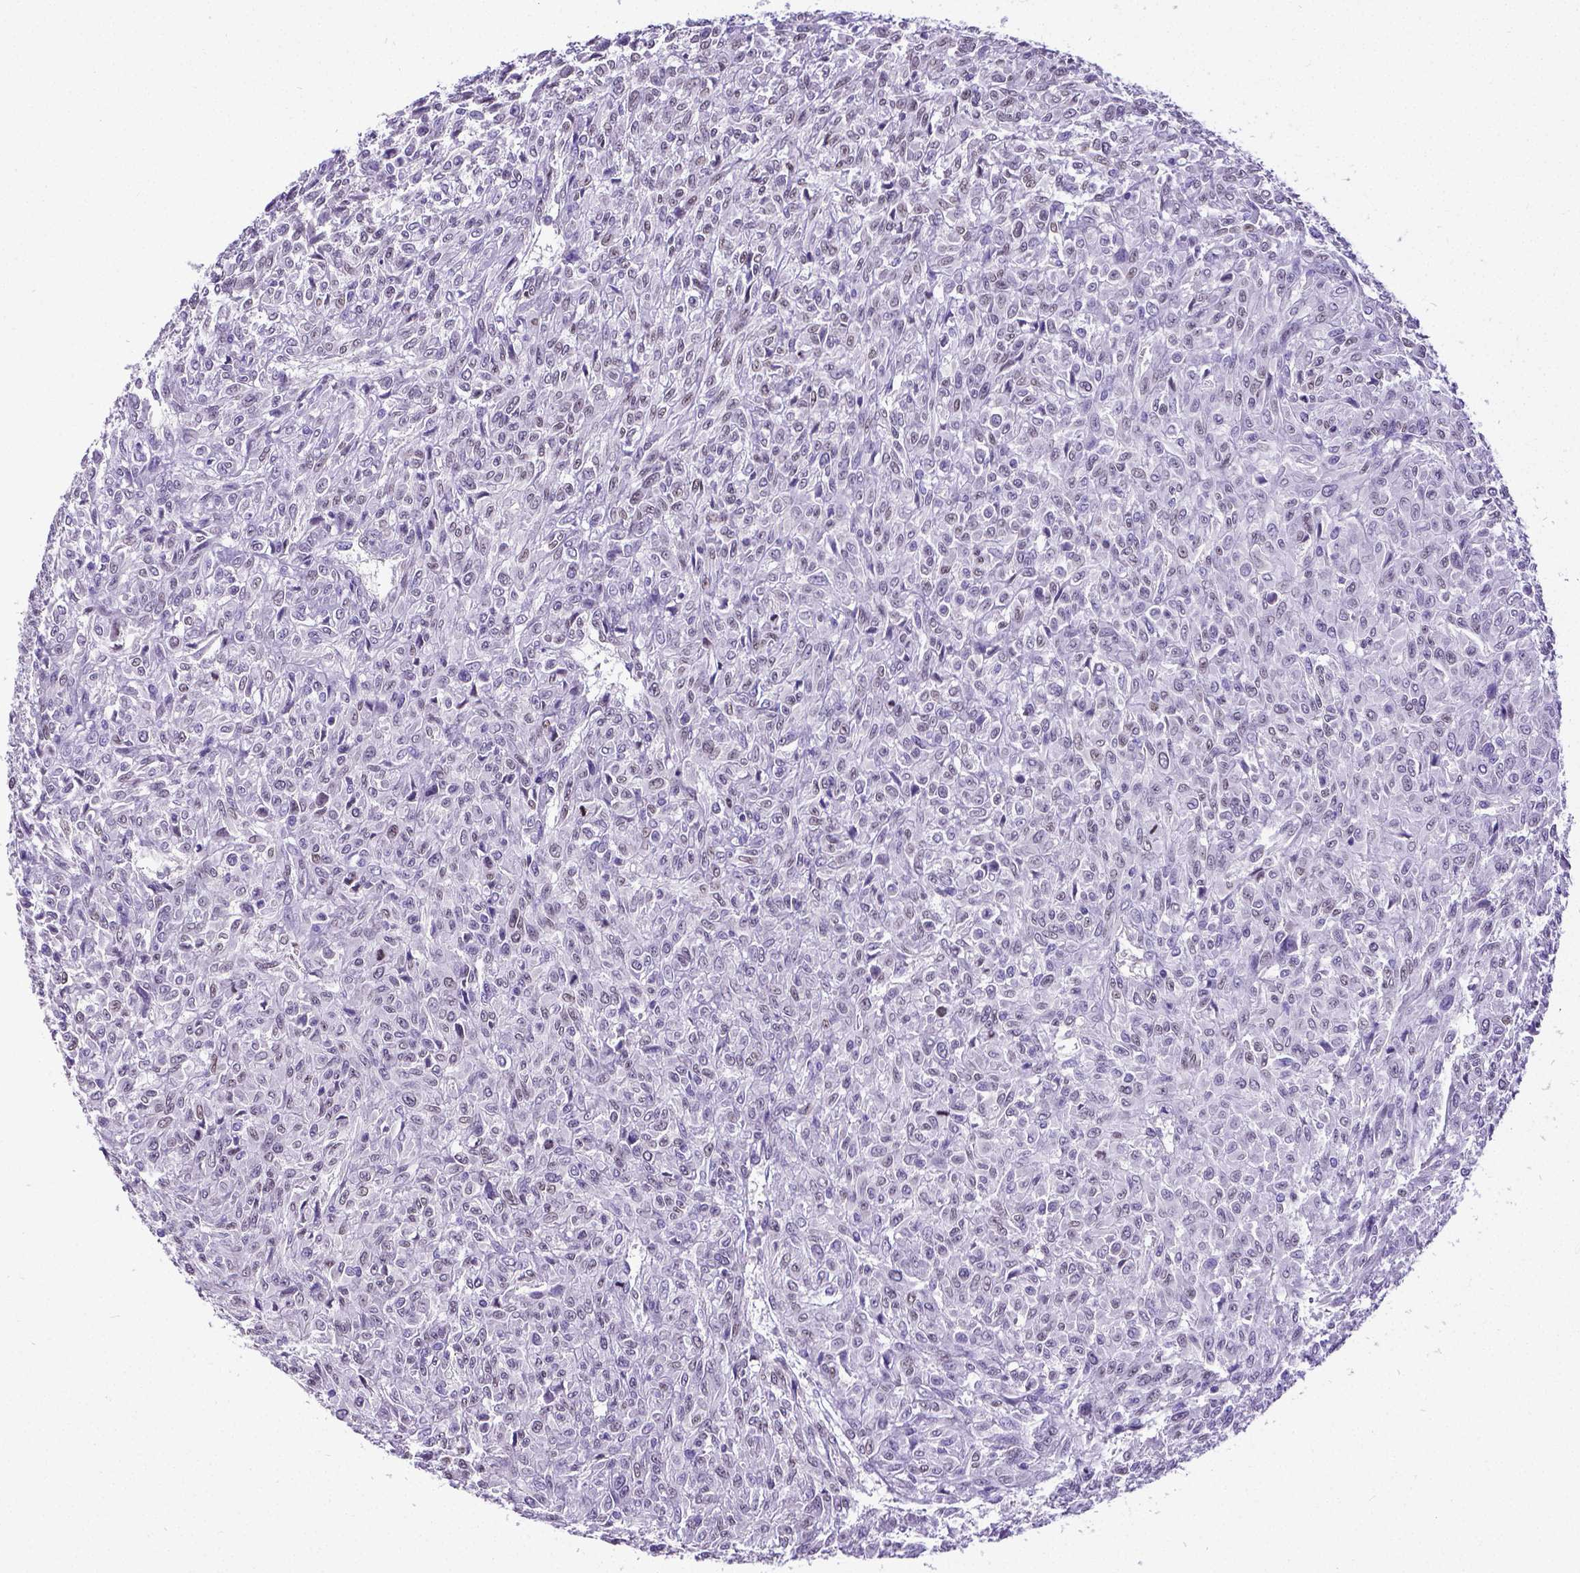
{"staining": {"intensity": "negative", "quantity": "none", "location": "none"}, "tissue": "renal cancer", "cell_type": "Tumor cells", "image_type": "cancer", "snomed": [{"axis": "morphology", "description": "Adenocarcinoma, NOS"}, {"axis": "topography", "description": "Kidney"}], "caption": "Tumor cells are negative for brown protein staining in renal adenocarcinoma.", "gene": "SATB2", "patient": {"sex": "male", "age": 58}}